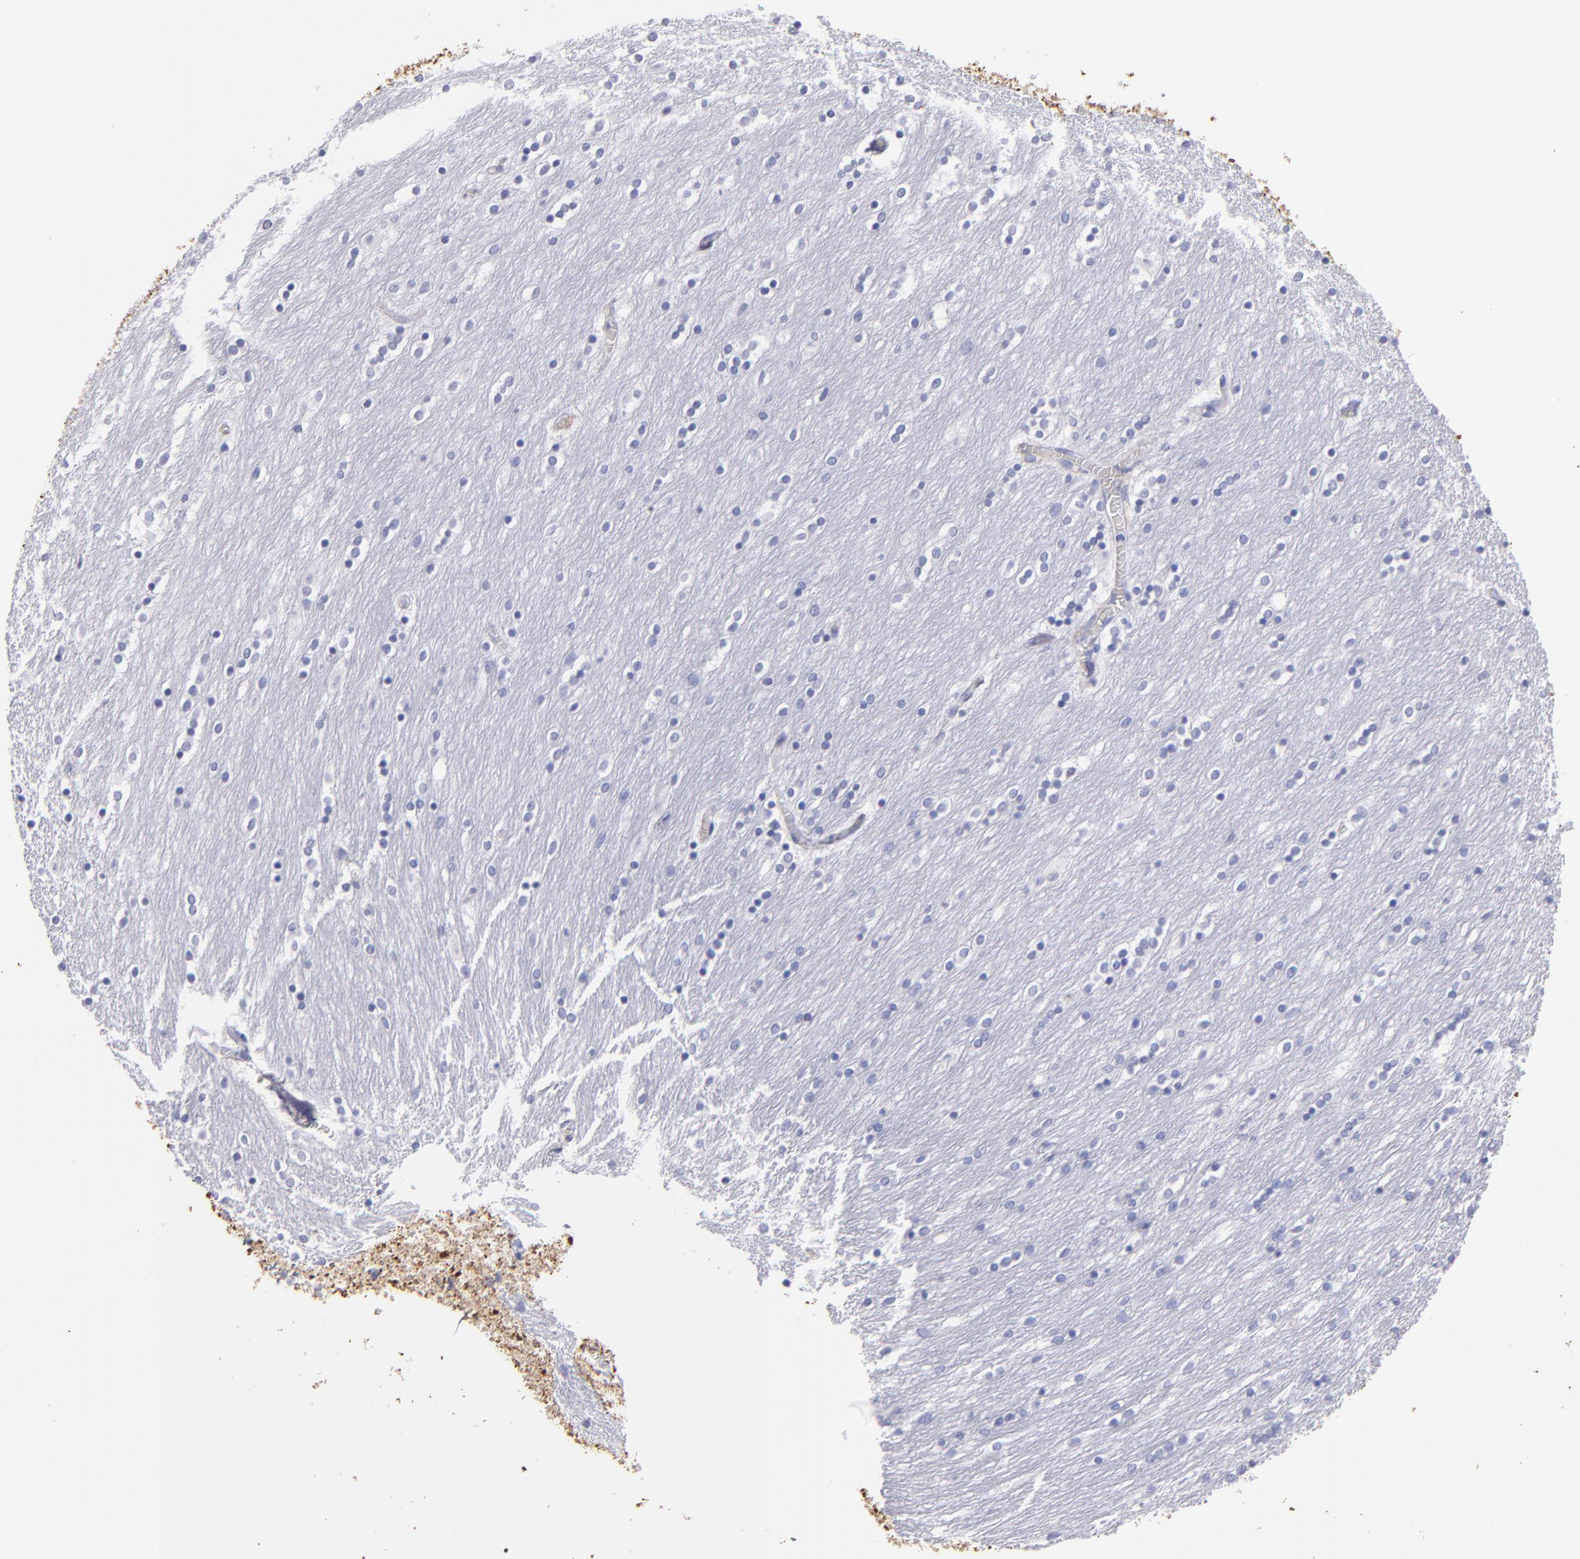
{"staining": {"intensity": "negative", "quantity": "none", "location": "none"}, "tissue": "caudate", "cell_type": "Glial cells", "image_type": "normal", "snomed": [{"axis": "morphology", "description": "Normal tissue, NOS"}, {"axis": "topography", "description": "Lateral ventricle wall"}], "caption": "This photomicrograph is of benign caudate stained with immunohistochemistry (IHC) to label a protein in brown with the nuclei are counter-stained blue. There is no staining in glial cells.", "gene": "MB", "patient": {"sex": "female", "age": 54}}